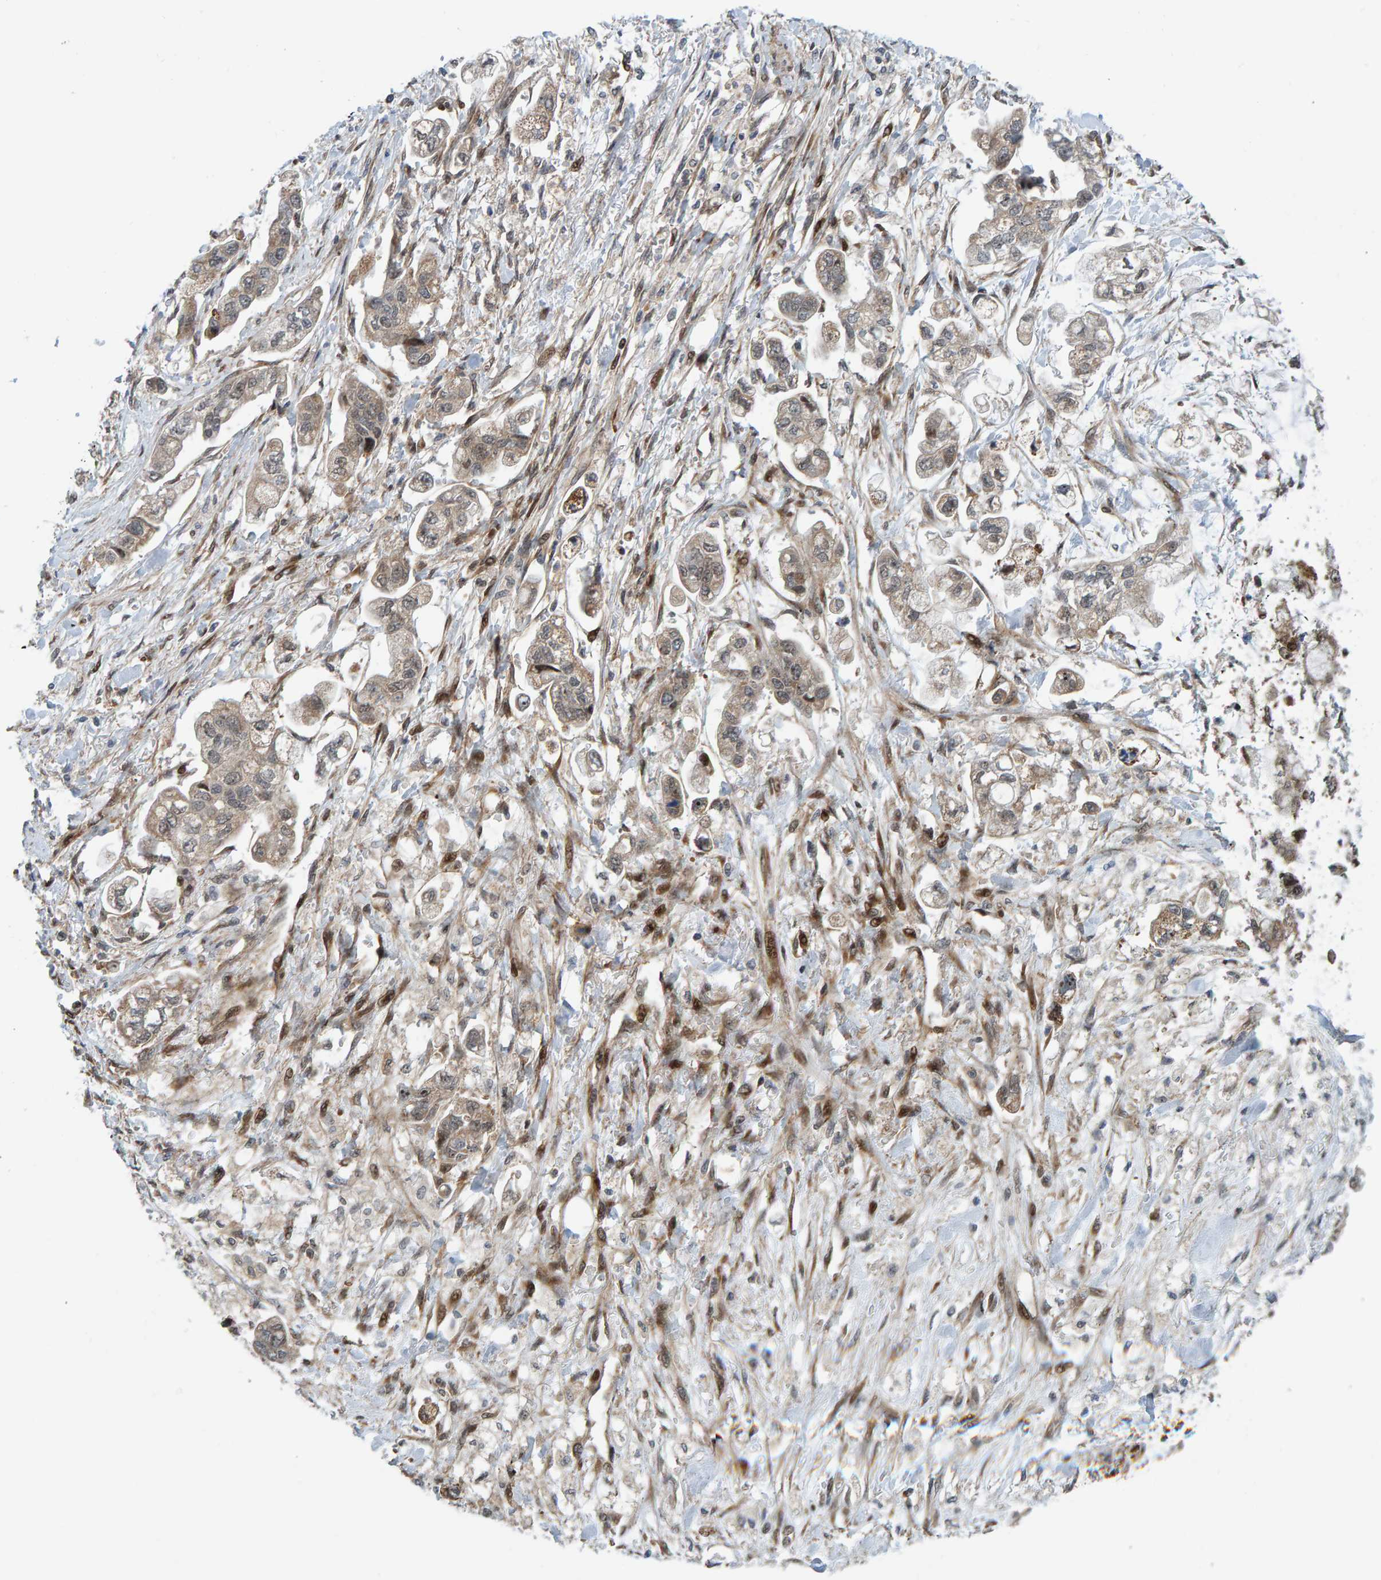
{"staining": {"intensity": "weak", "quantity": ">75%", "location": "cytoplasmic/membranous,nuclear"}, "tissue": "stomach cancer", "cell_type": "Tumor cells", "image_type": "cancer", "snomed": [{"axis": "morphology", "description": "Normal tissue, NOS"}, {"axis": "morphology", "description": "Adenocarcinoma, NOS"}, {"axis": "topography", "description": "Stomach"}], "caption": "IHC (DAB) staining of human stomach cancer (adenocarcinoma) demonstrates weak cytoplasmic/membranous and nuclear protein expression in approximately >75% of tumor cells. The protein of interest is shown in brown color, while the nuclei are stained blue.", "gene": "ZNF366", "patient": {"sex": "male", "age": 62}}